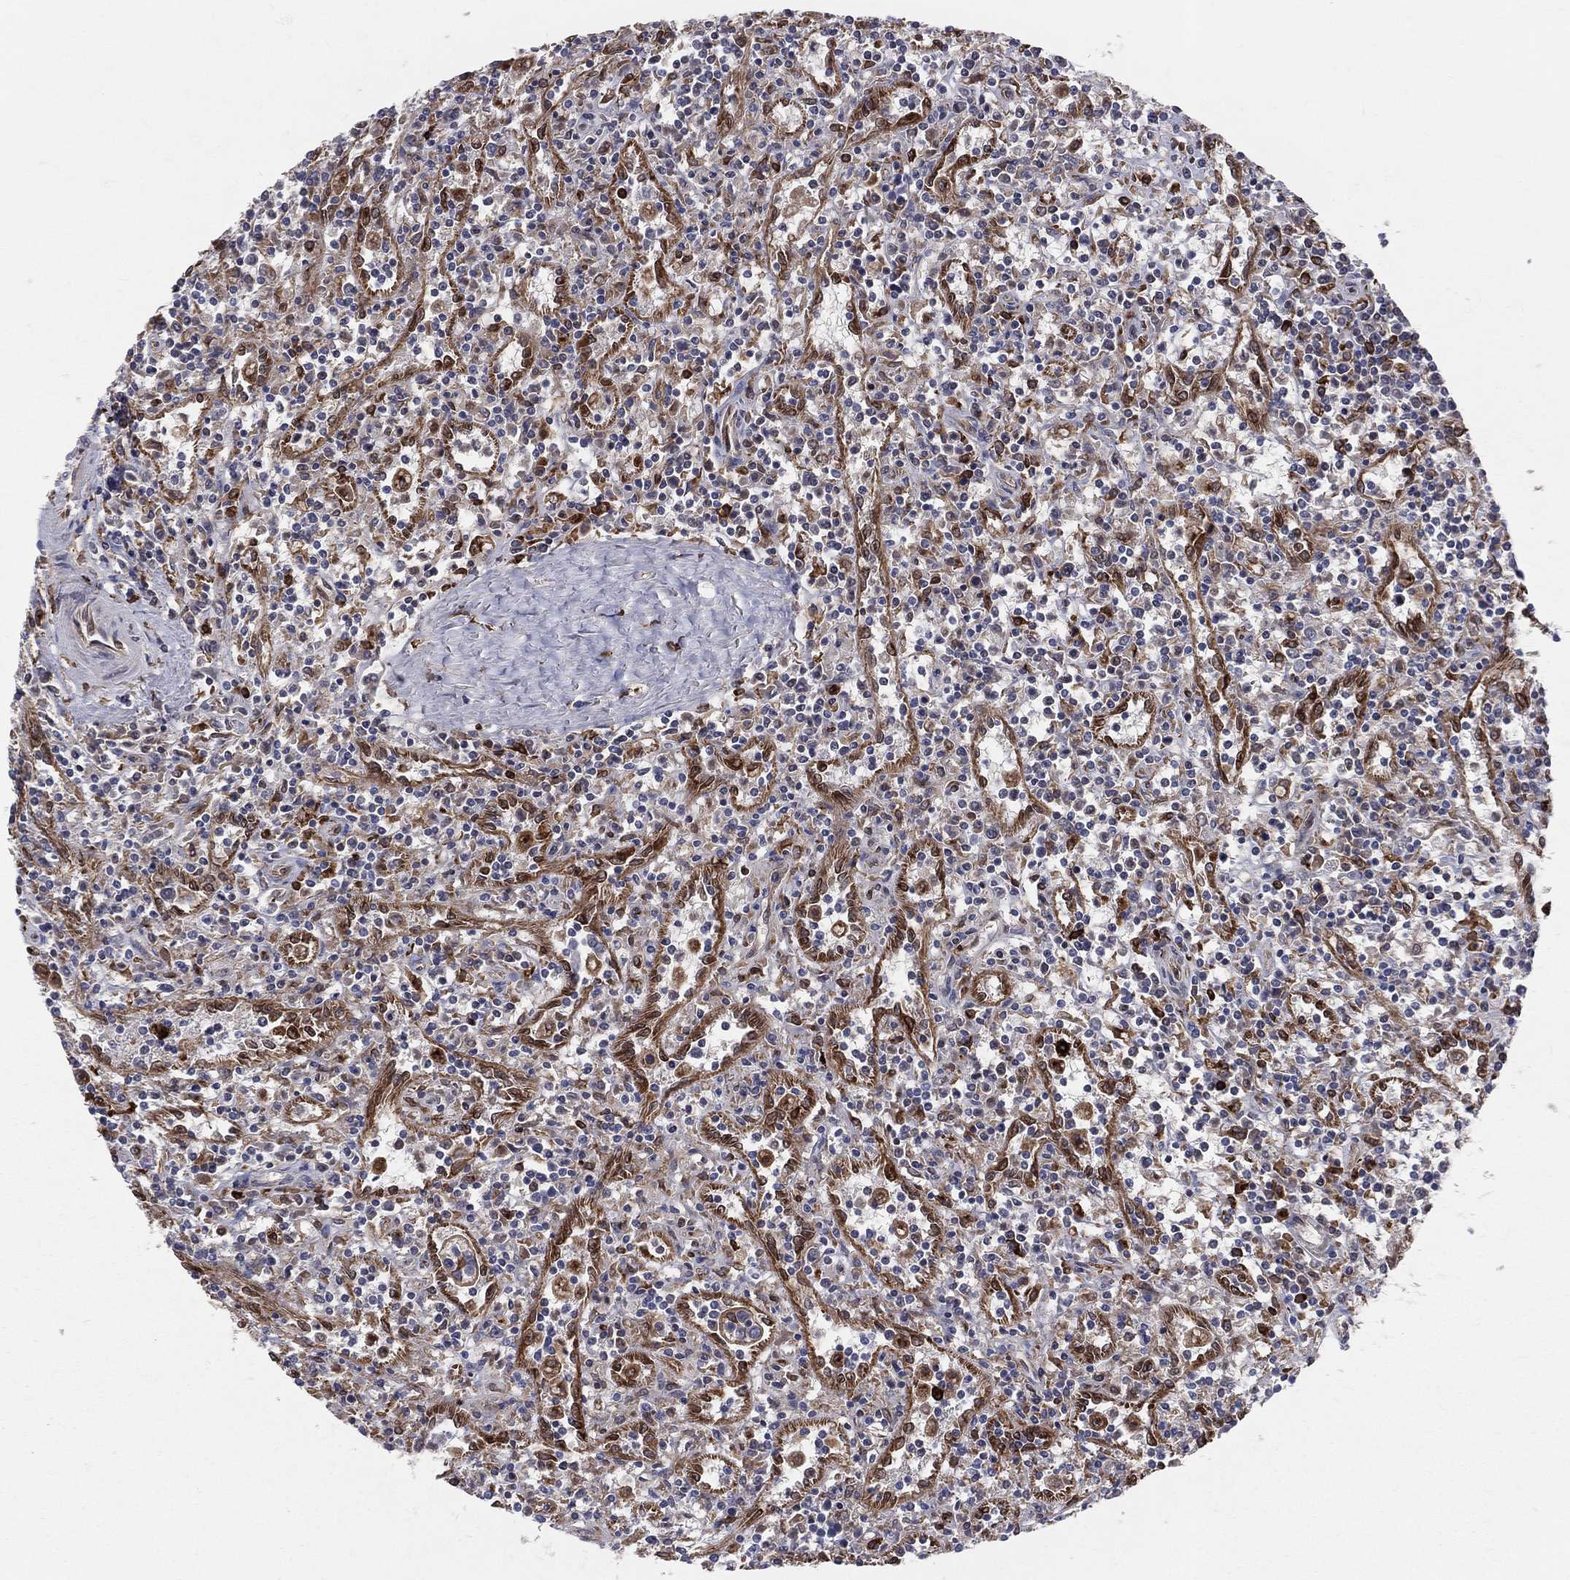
{"staining": {"intensity": "negative", "quantity": "none", "location": "none"}, "tissue": "lymphoma", "cell_type": "Tumor cells", "image_type": "cancer", "snomed": [{"axis": "morphology", "description": "Malignant lymphoma, non-Hodgkin's type, Low grade"}, {"axis": "topography", "description": "Spleen"}], "caption": "An image of human malignant lymphoma, non-Hodgkin's type (low-grade) is negative for staining in tumor cells.", "gene": "CD74", "patient": {"sex": "male", "age": 62}}